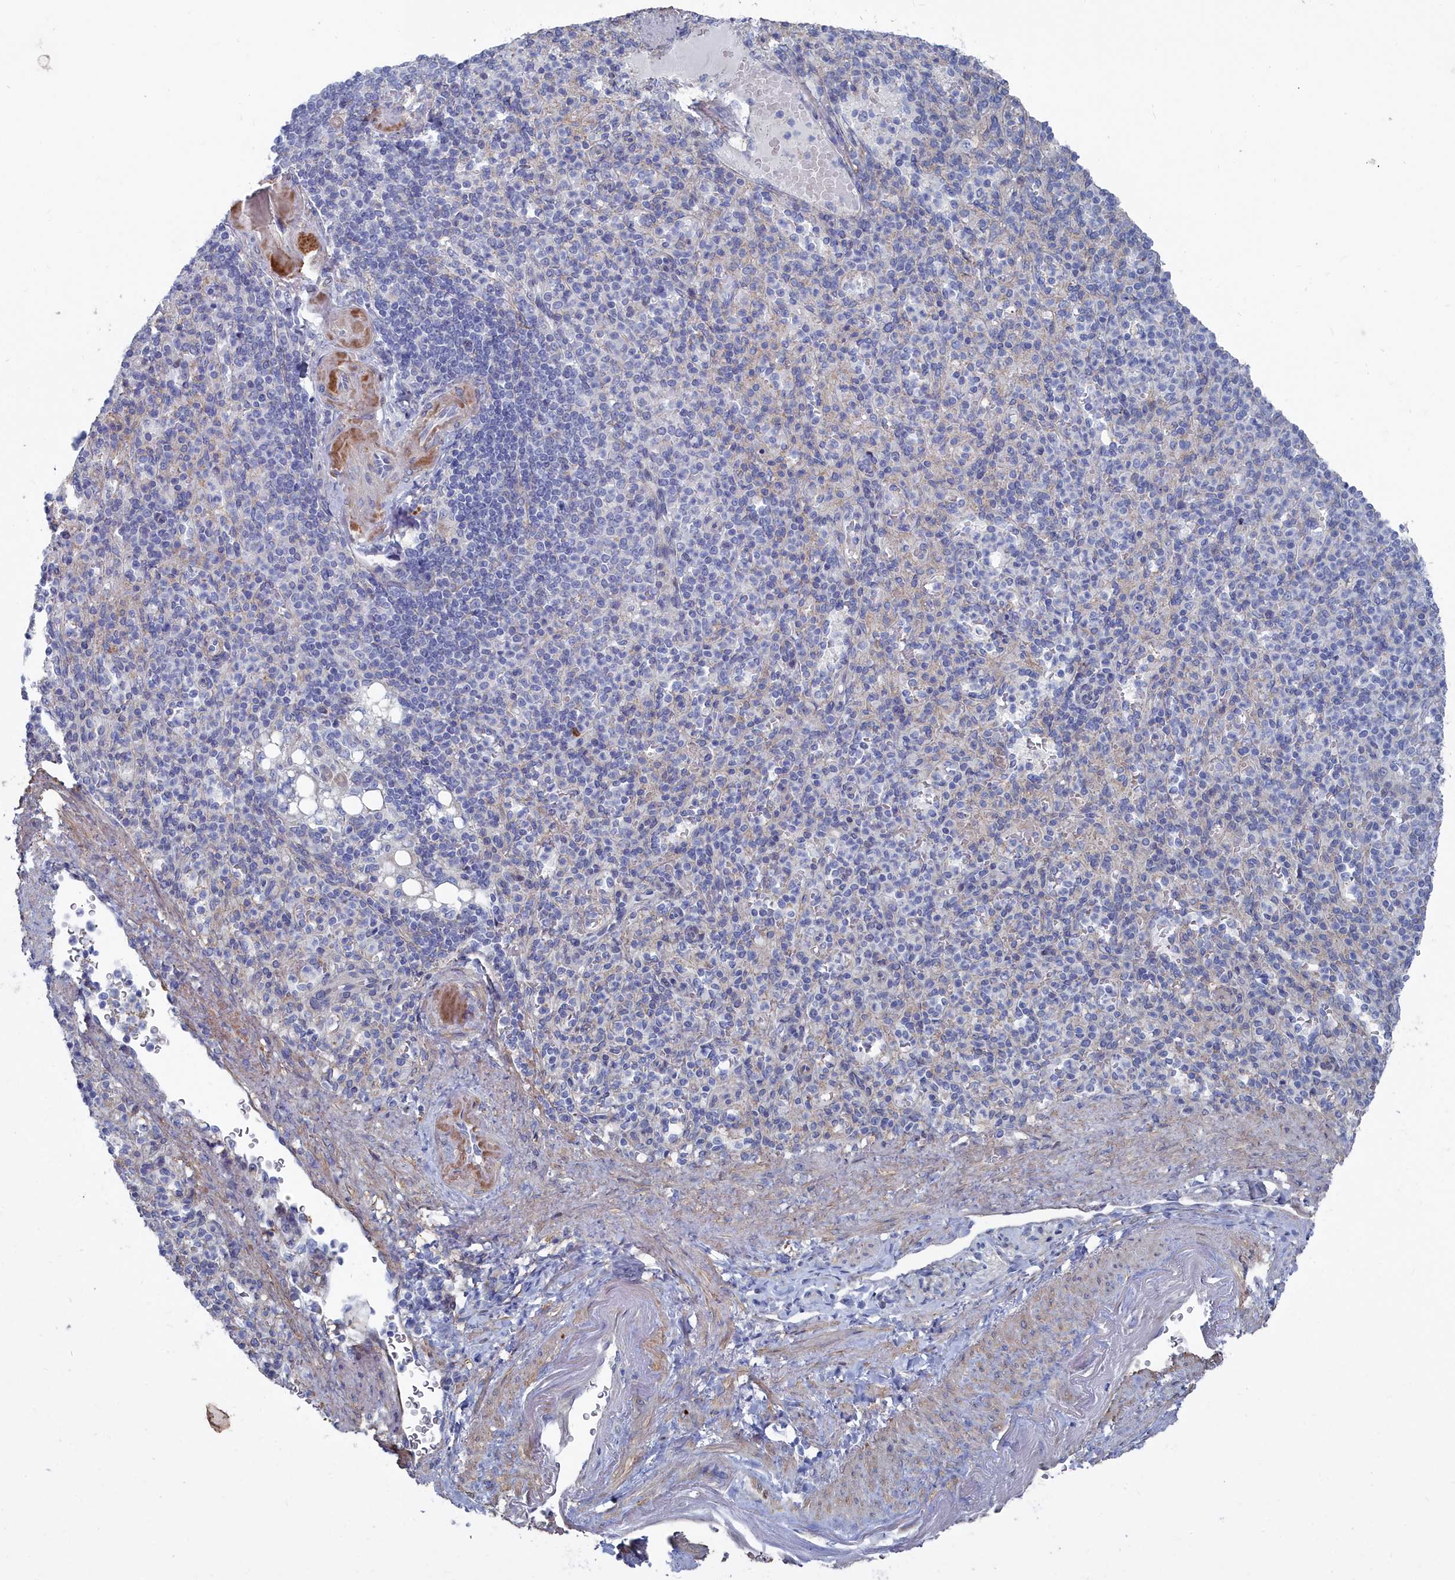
{"staining": {"intensity": "negative", "quantity": "none", "location": "none"}, "tissue": "spleen", "cell_type": "Cells in red pulp", "image_type": "normal", "snomed": [{"axis": "morphology", "description": "Normal tissue, NOS"}, {"axis": "topography", "description": "Spleen"}], "caption": "Immunohistochemistry of unremarkable human spleen exhibits no positivity in cells in red pulp. (Brightfield microscopy of DAB (3,3'-diaminobenzidine) IHC at high magnification).", "gene": "SHISAL2A", "patient": {"sex": "female", "age": 74}}